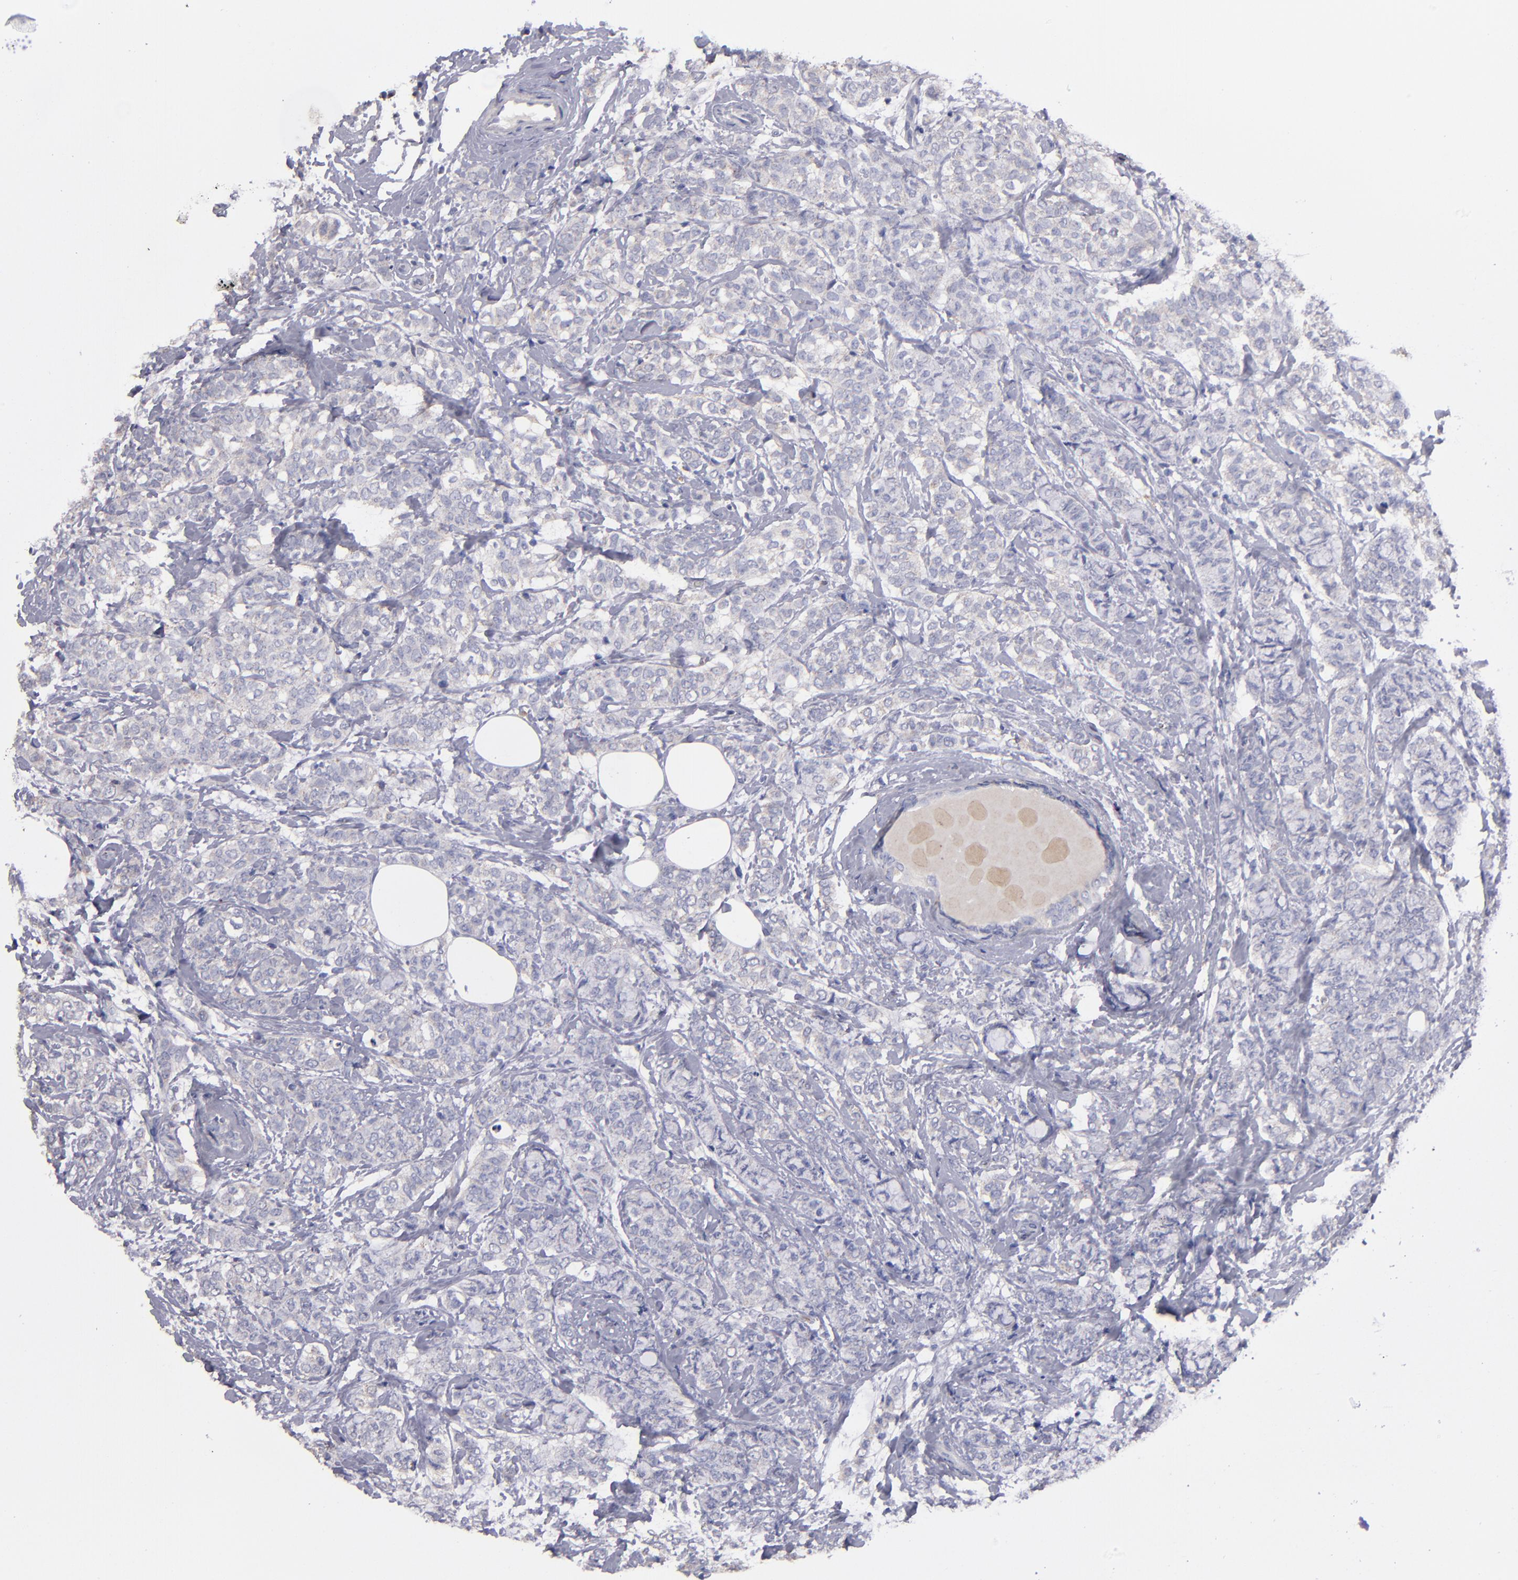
{"staining": {"intensity": "weak", "quantity": ">75%", "location": "cytoplasmic/membranous"}, "tissue": "breast cancer", "cell_type": "Tumor cells", "image_type": "cancer", "snomed": [{"axis": "morphology", "description": "Lobular carcinoma"}, {"axis": "topography", "description": "Breast"}], "caption": "This image exhibits breast cancer (lobular carcinoma) stained with immunohistochemistry to label a protein in brown. The cytoplasmic/membranous of tumor cells show weak positivity for the protein. Nuclei are counter-stained blue.", "gene": "FGR", "patient": {"sex": "female", "age": 60}}